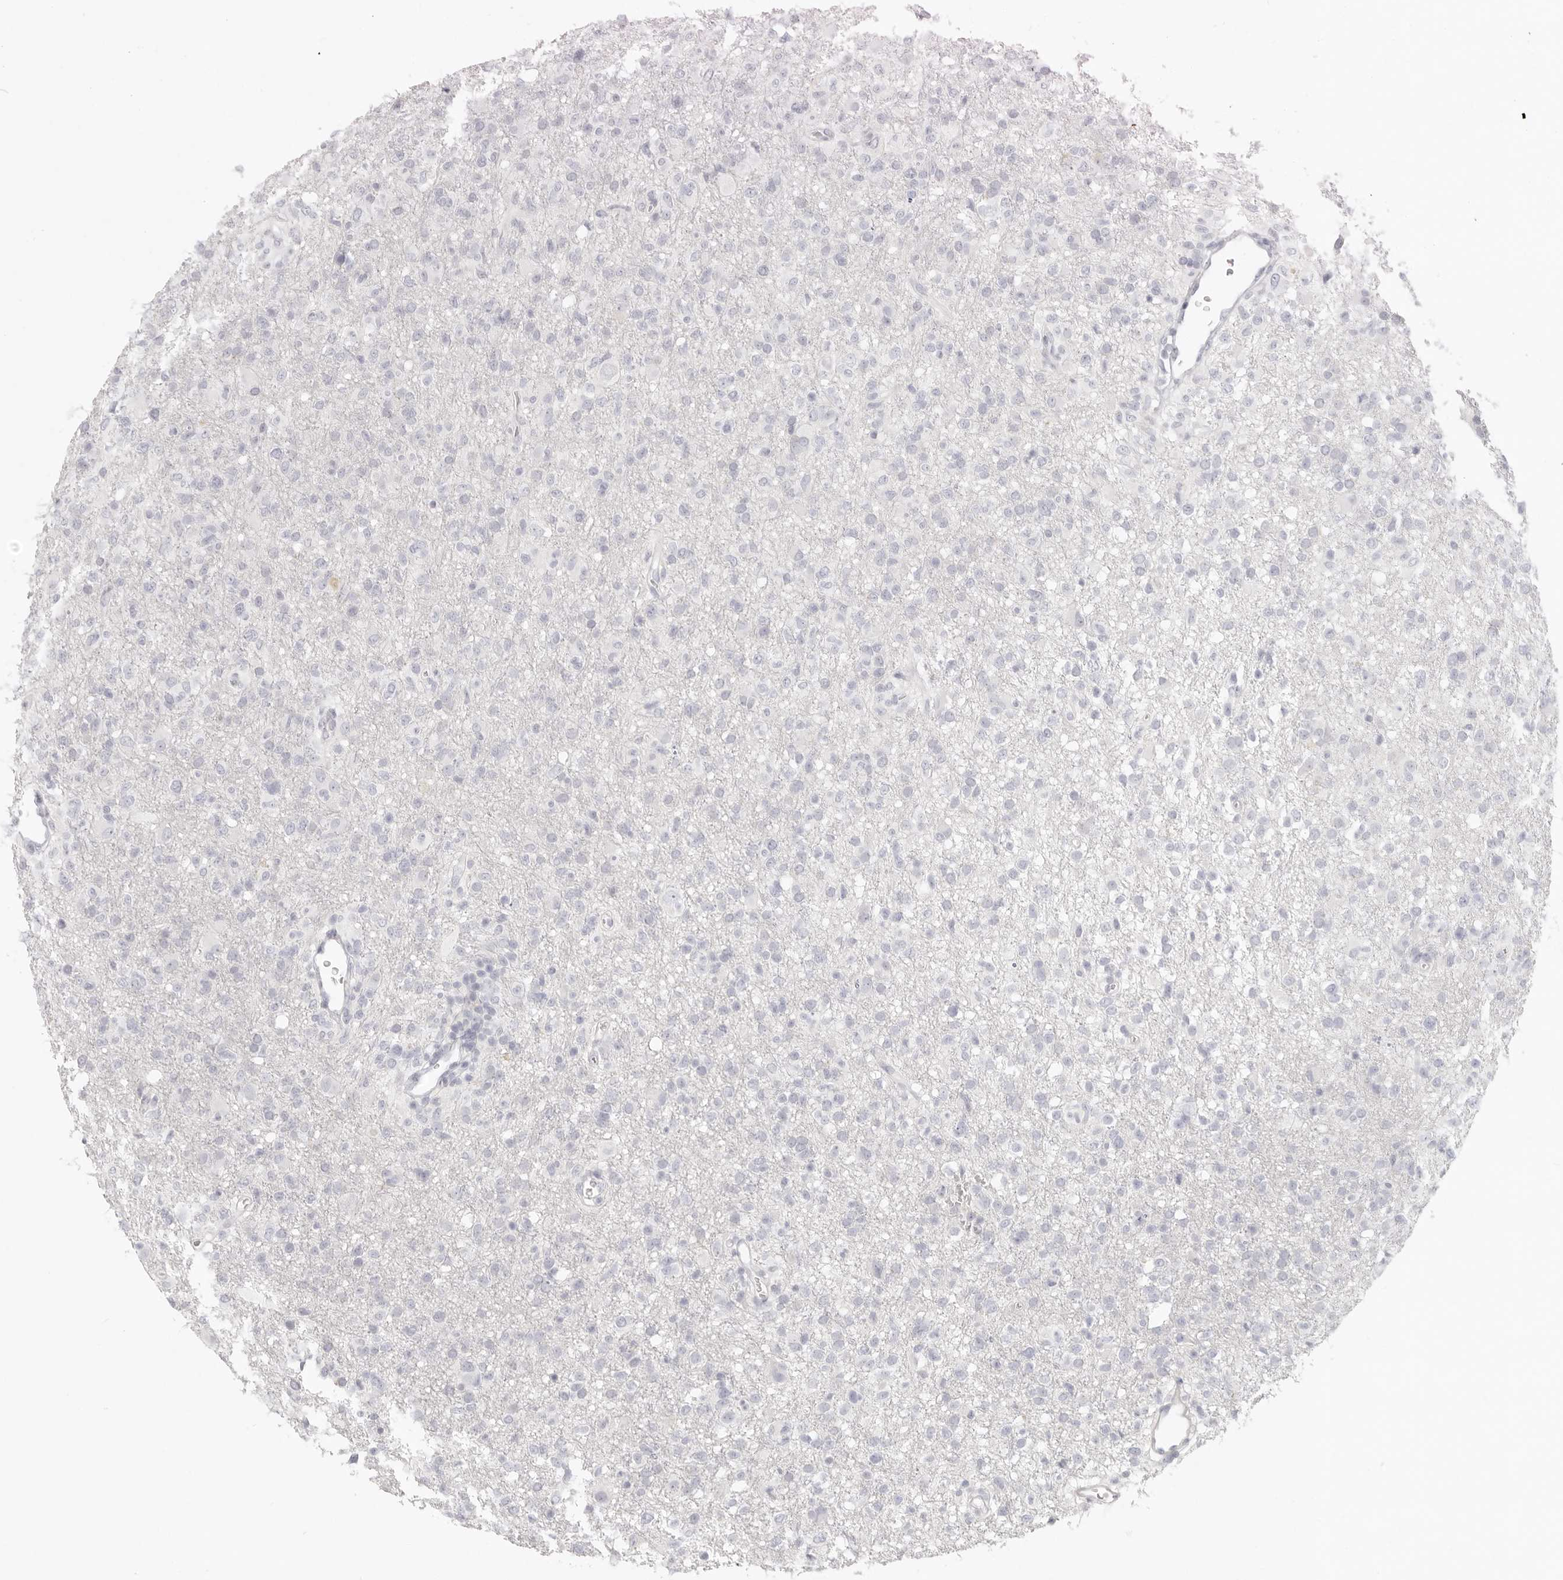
{"staining": {"intensity": "negative", "quantity": "none", "location": "none"}, "tissue": "glioma", "cell_type": "Tumor cells", "image_type": "cancer", "snomed": [{"axis": "morphology", "description": "Glioma, malignant, High grade"}, {"axis": "topography", "description": "Brain"}], "caption": "Immunohistochemistry of human malignant glioma (high-grade) exhibits no expression in tumor cells.", "gene": "RXFP1", "patient": {"sex": "female", "age": 57}}